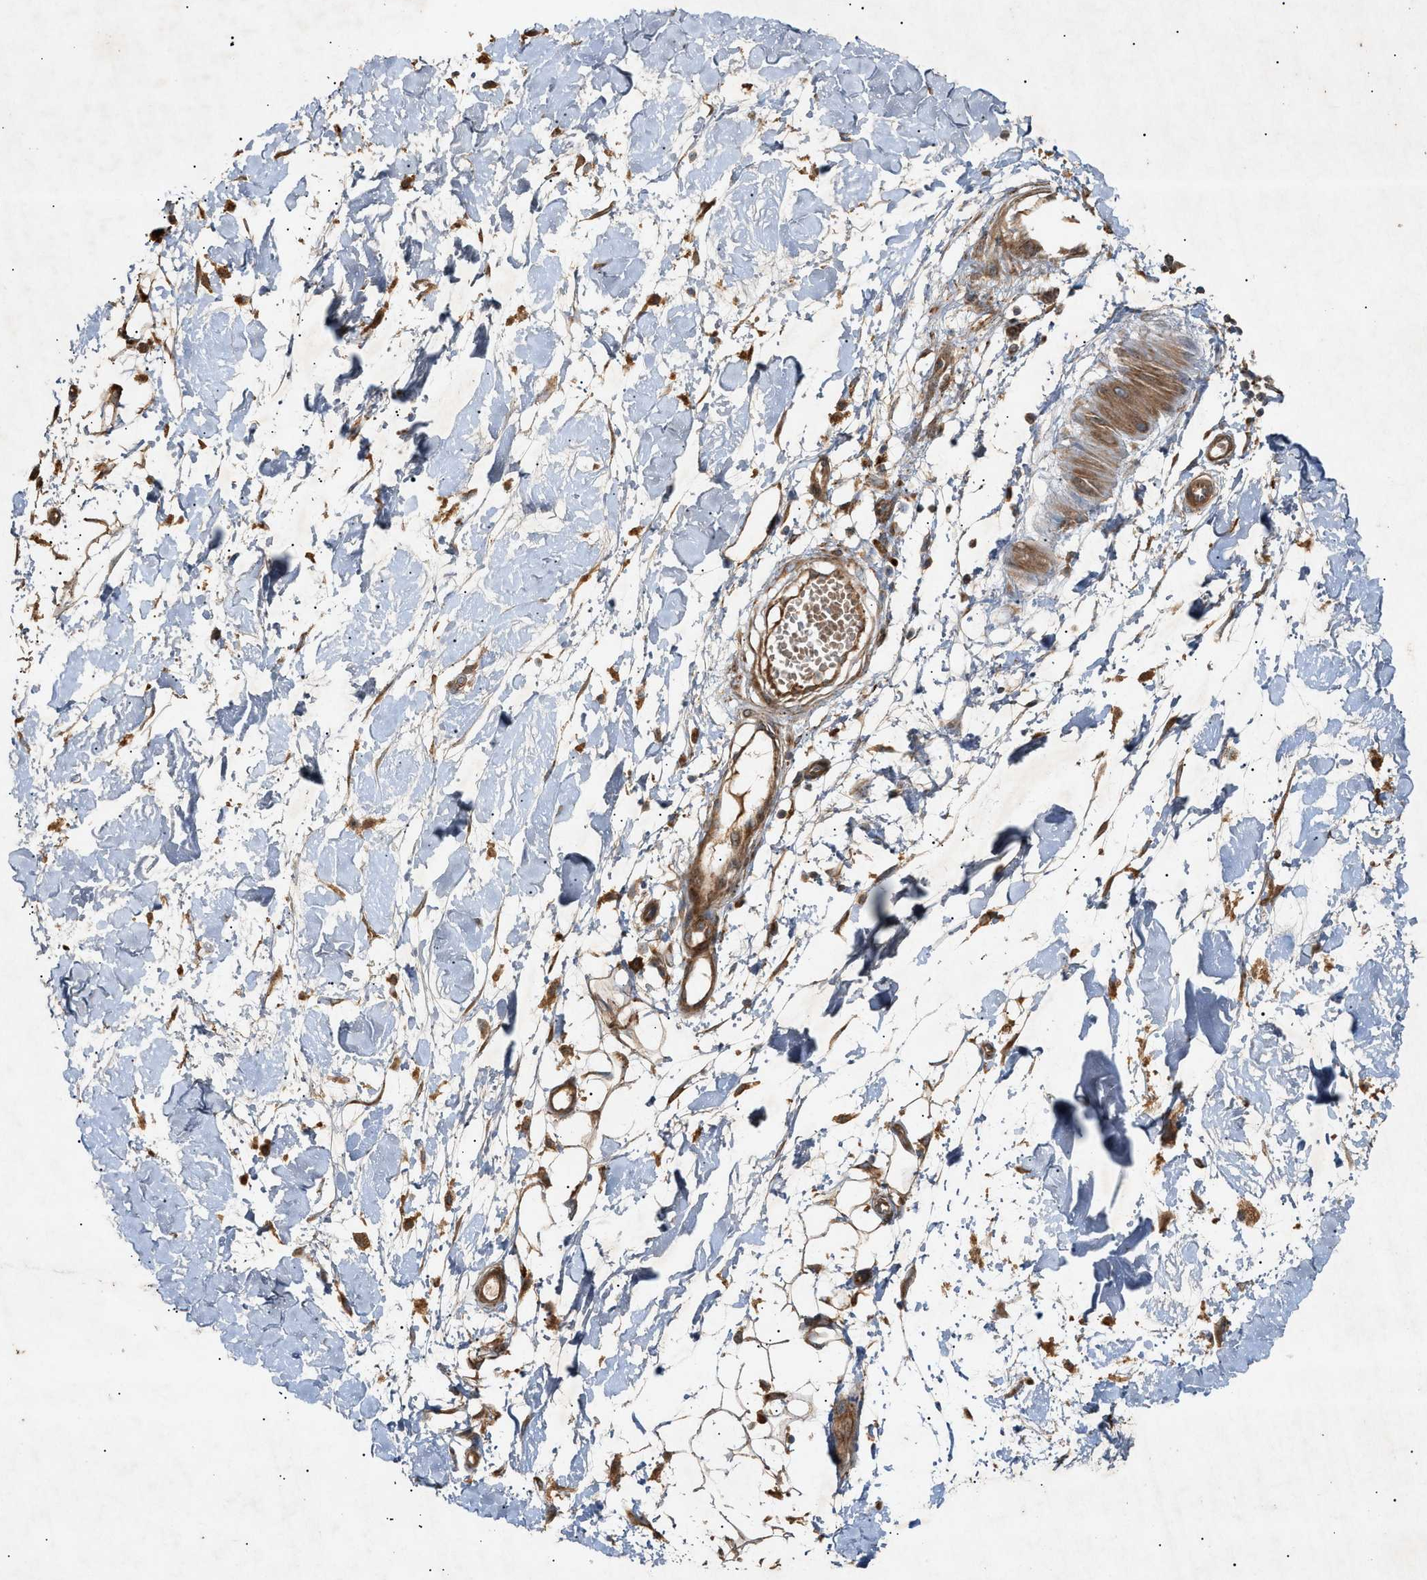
{"staining": {"intensity": "strong", "quantity": ">75%", "location": "cytoplasmic/membranous"}, "tissue": "adipose tissue", "cell_type": "Adipocytes", "image_type": "normal", "snomed": [{"axis": "morphology", "description": "Normal tissue, NOS"}, {"axis": "morphology", "description": "Squamous cell carcinoma, NOS"}, {"axis": "topography", "description": "Skin"}, {"axis": "topography", "description": "Peripheral nerve tissue"}], "caption": "The immunohistochemical stain labels strong cytoplasmic/membranous positivity in adipocytes of benign adipose tissue.", "gene": "MTCH1", "patient": {"sex": "male", "age": 83}}